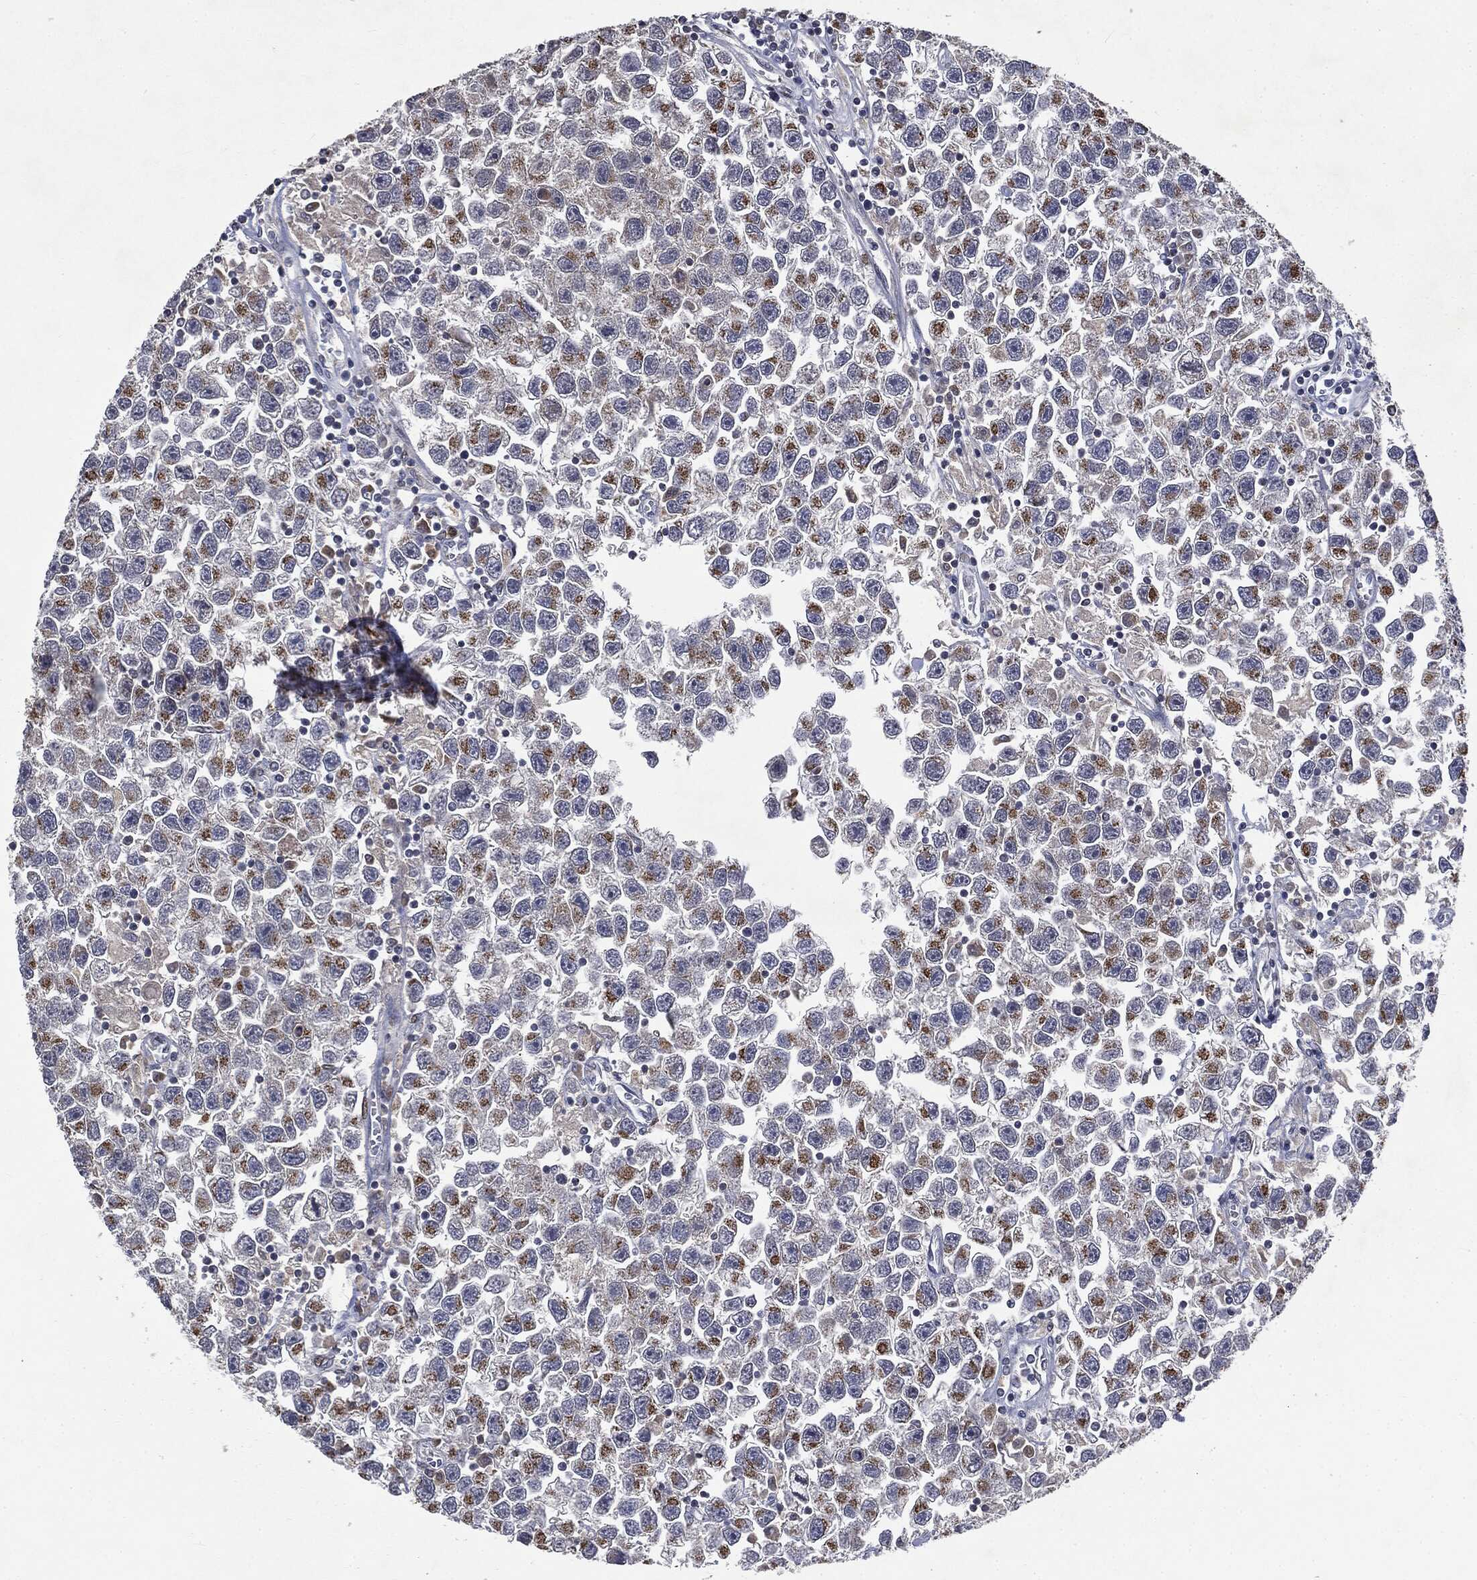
{"staining": {"intensity": "moderate", "quantity": "25%-75%", "location": "cytoplasmic/membranous"}, "tissue": "testis cancer", "cell_type": "Tumor cells", "image_type": "cancer", "snomed": [{"axis": "morphology", "description": "Seminoma, NOS"}, {"axis": "topography", "description": "Testis"}], "caption": "Moderate cytoplasmic/membranous staining is identified in about 25%-75% of tumor cells in seminoma (testis).", "gene": "CASD1", "patient": {"sex": "male", "age": 26}}